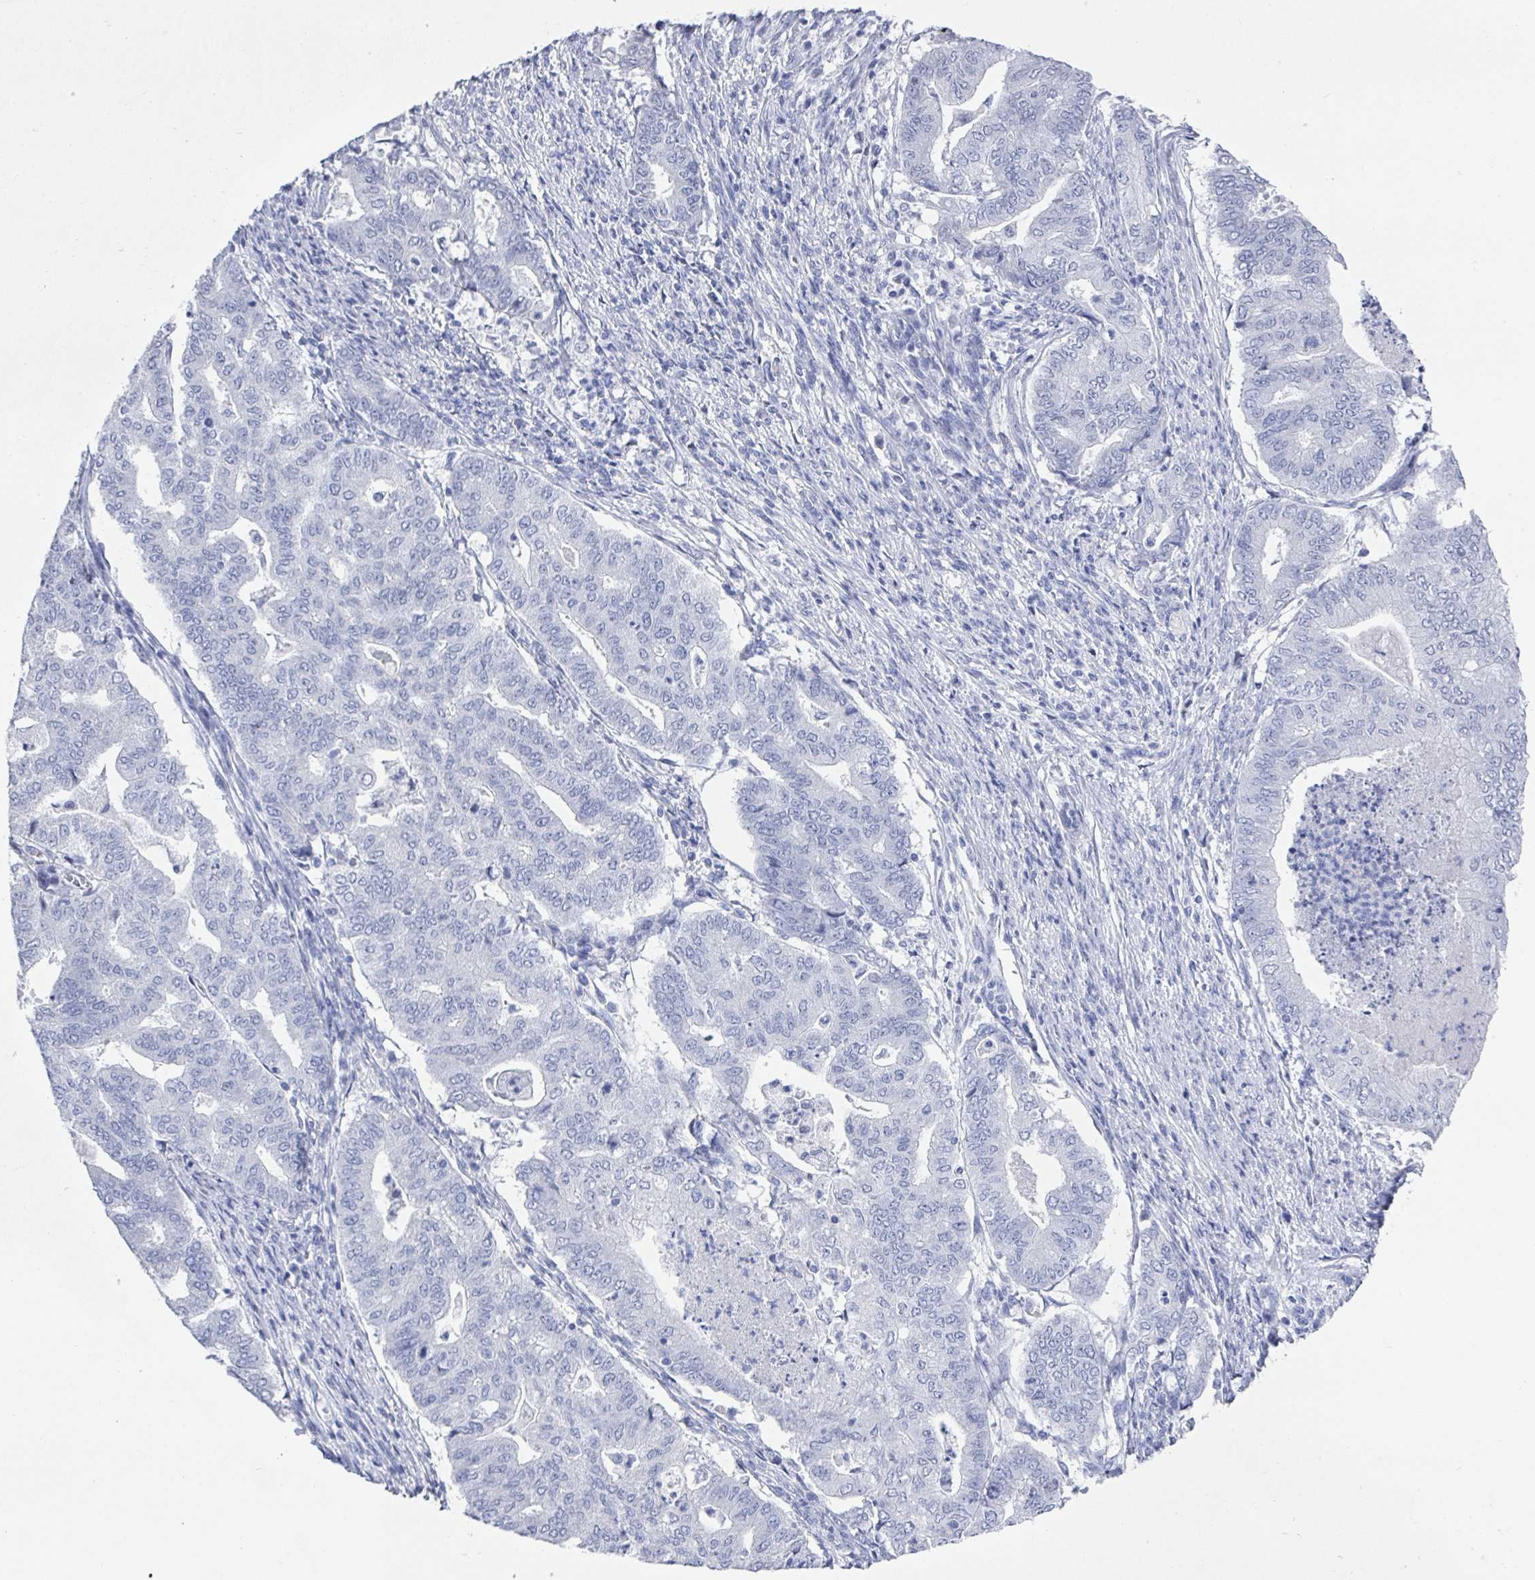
{"staining": {"intensity": "negative", "quantity": "none", "location": "none"}, "tissue": "endometrial cancer", "cell_type": "Tumor cells", "image_type": "cancer", "snomed": [{"axis": "morphology", "description": "Adenocarcinoma, NOS"}, {"axis": "topography", "description": "Endometrium"}], "caption": "Human endometrial cancer (adenocarcinoma) stained for a protein using immunohistochemistry demonstrates no staining in tumor cells.", "gene": "CAMKV", "patient": {"sex": "female", "age": 79}}